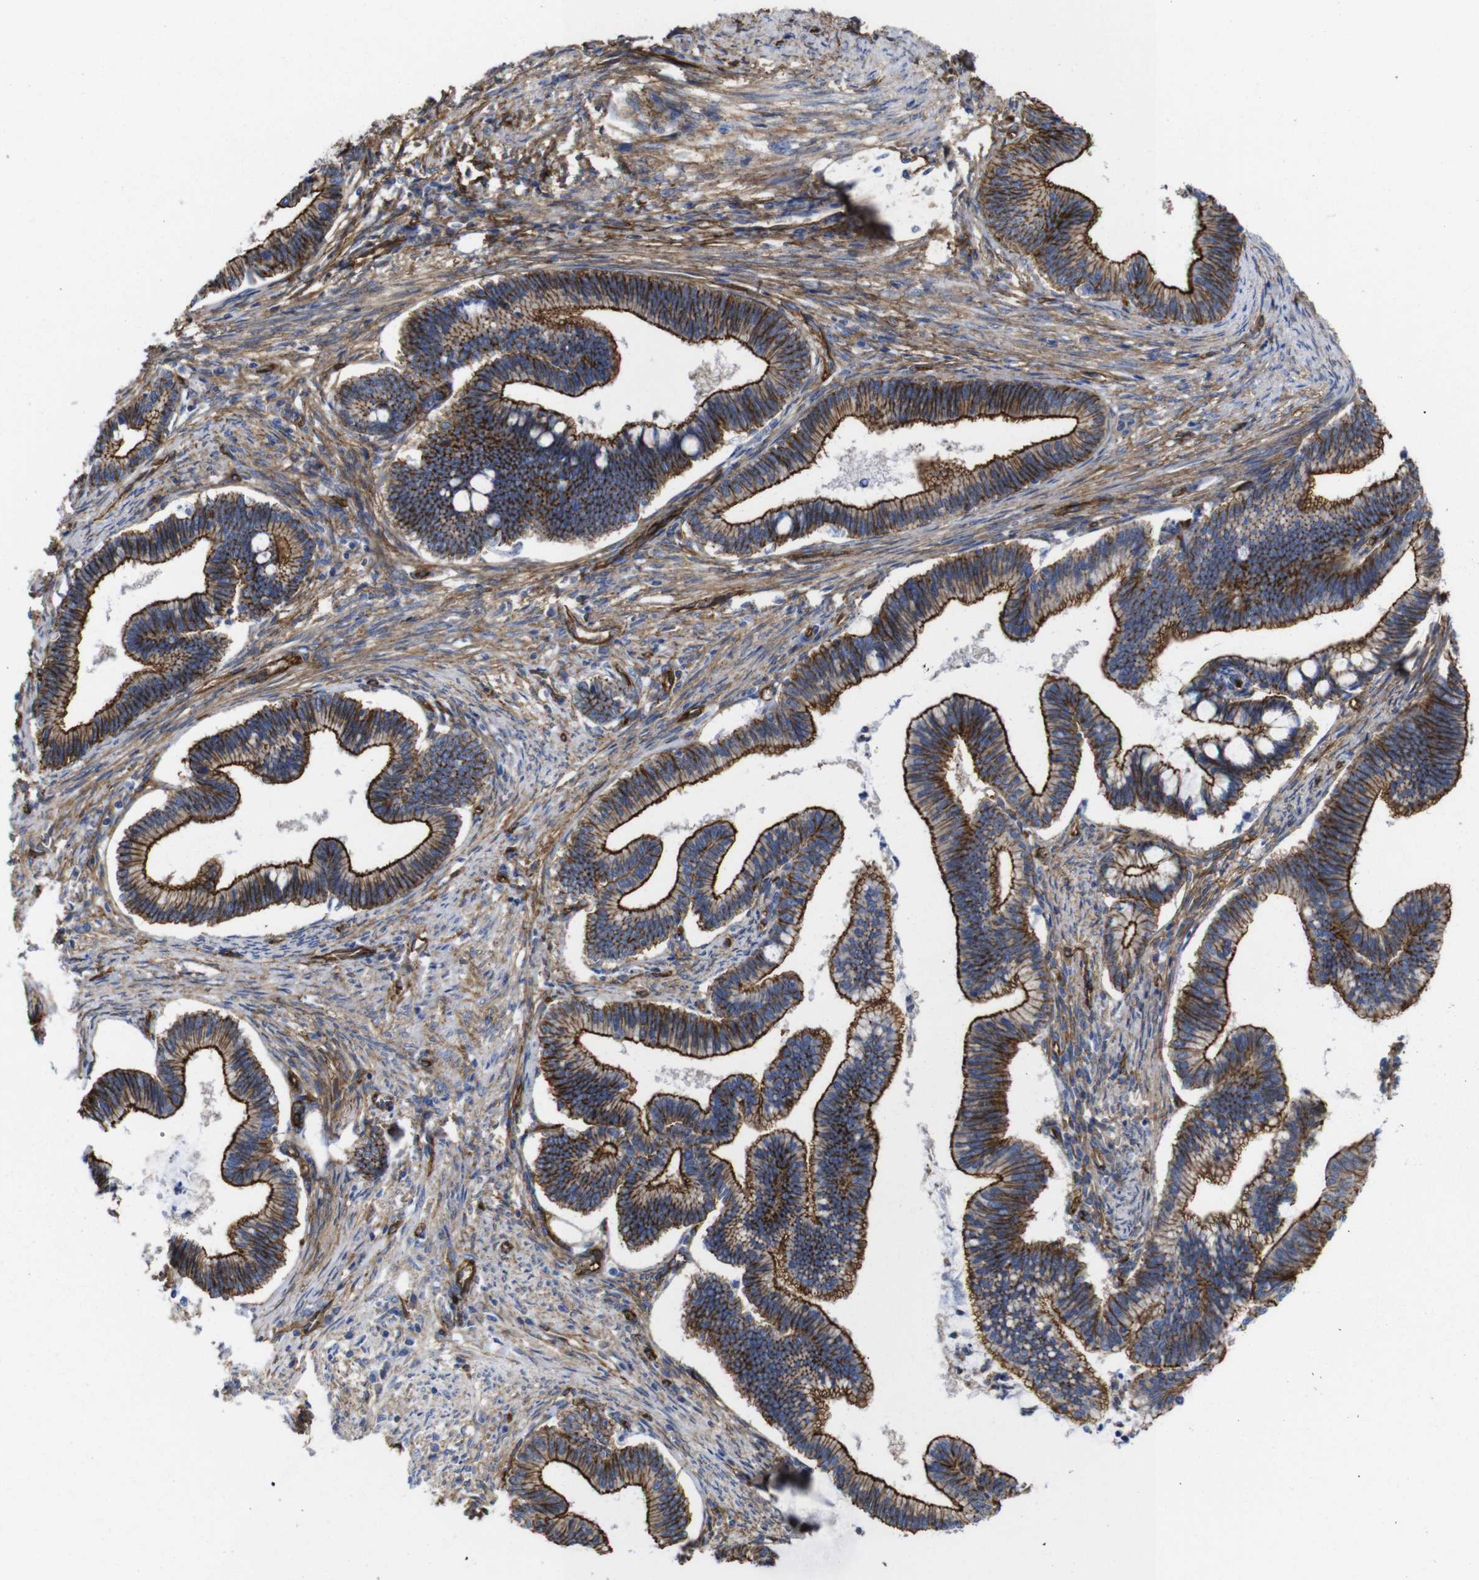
{"staining": {"intensity": "strong", "quantity": ">75%", "location": "cytoplasmic/membranous"}, "tissue": "cervical cancer", "cell_type": "Tumor cells", "image_type": "cancer", "snomed": [{"axis": "morphology", "description": "Adenocarcinoma, NOS"}, {"axis": "topography", "description": "Cervix"}], "caption": "Cervical cancer stained for a protein shows strong cytoplasmic/membranous positivity in tumor cells. (brown staining indicates protein expression, while blue staining denotes nuclei).", "gene": "SPTBN1", "patient": {"sex": "female", "age": 36}}